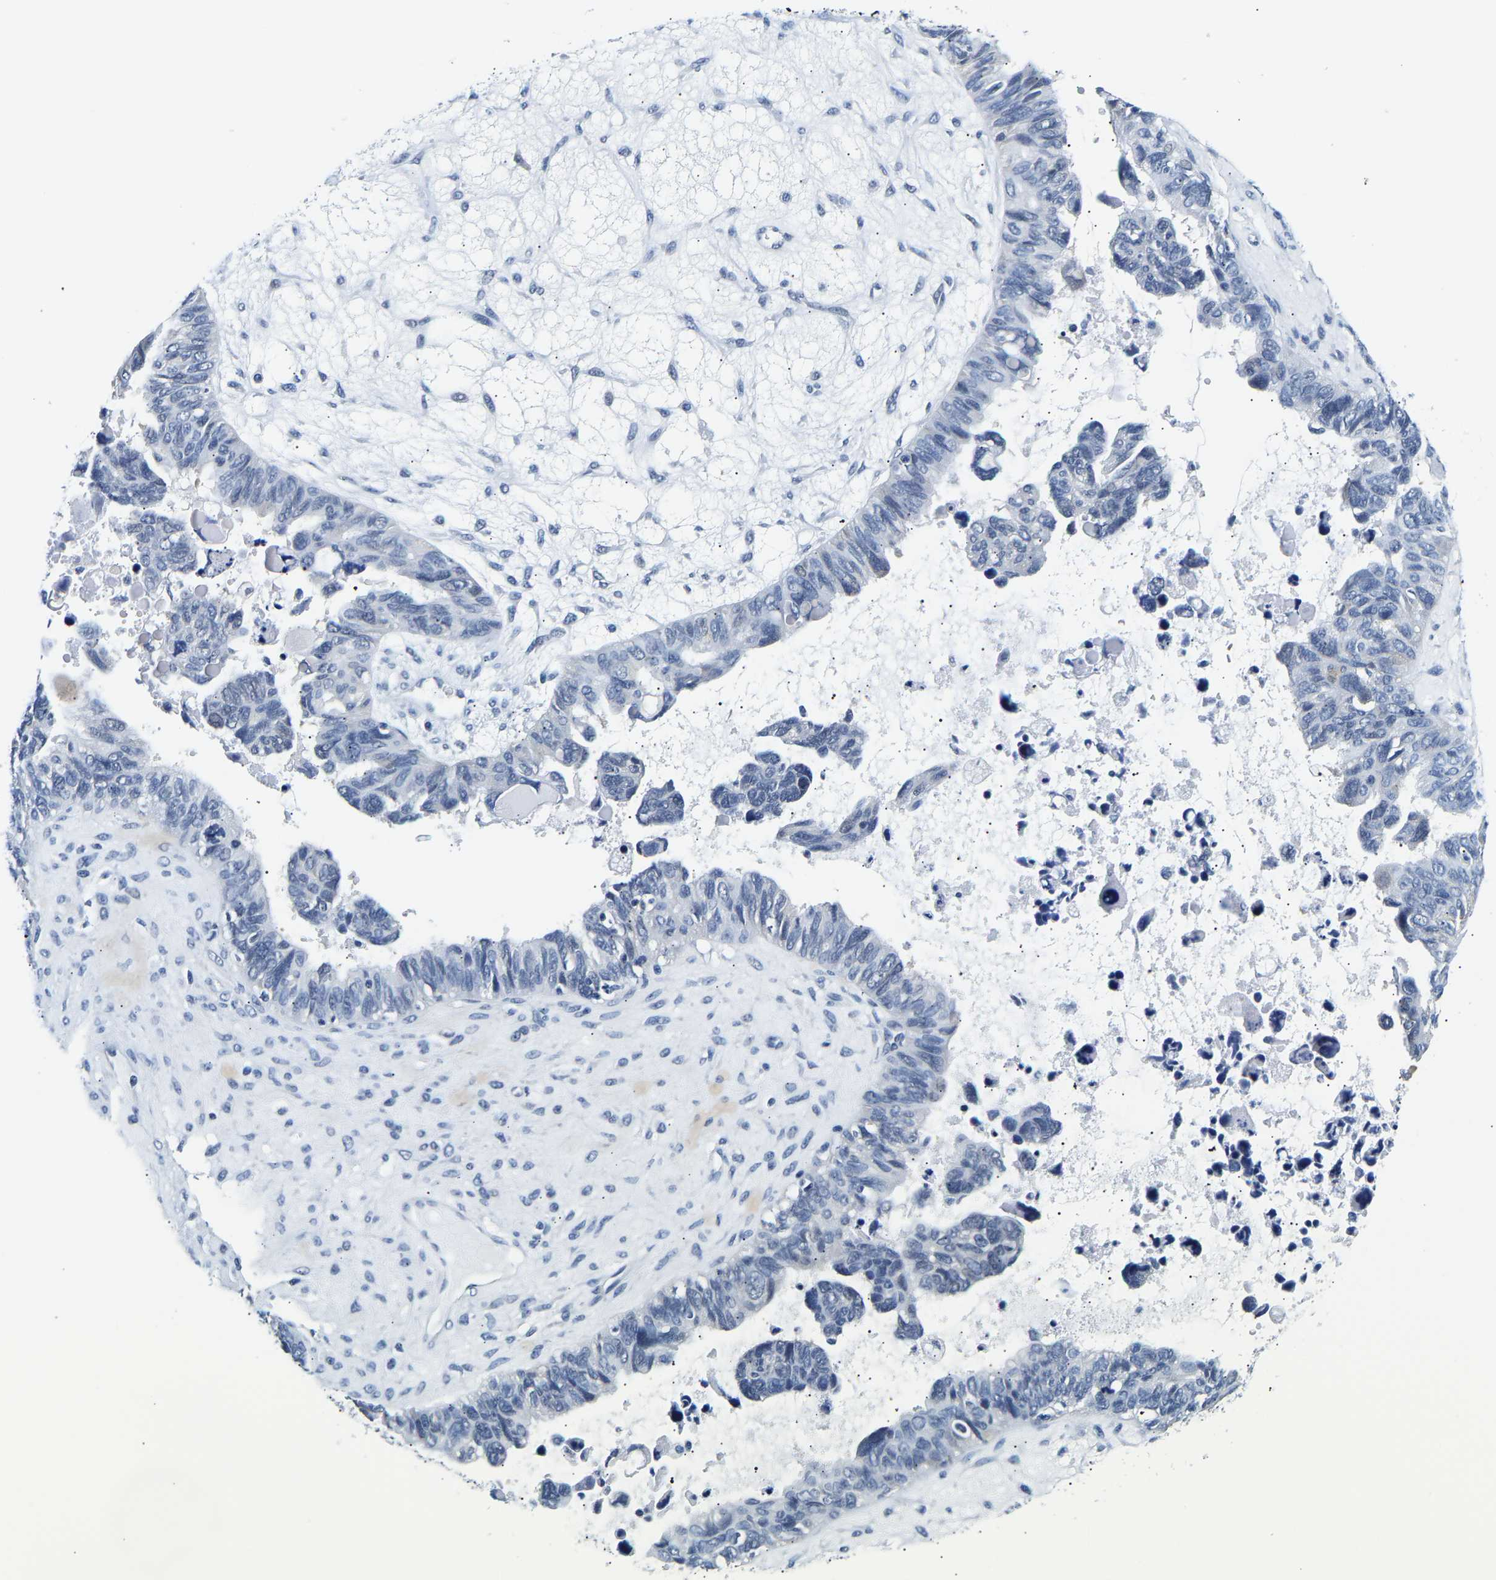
{"staining": {"intensity": "negative", "quantity": "none", "location": "none"}, "tissue": "ovarian cancer", "cell_type": "Tumor cells", "image_type": "cancer", "snomed": [{"axis": "morphology", "description": "Cystadenocarcinoma, serous, NOS"}, {"axis": "topography", "description": "Ovary"}], "caption": "Tumor cells show no significant staining in serous cystadenocarcinoma (ovarian).", "gene": "UCHL3", "patient": {"sex": "female", "age": 79}}